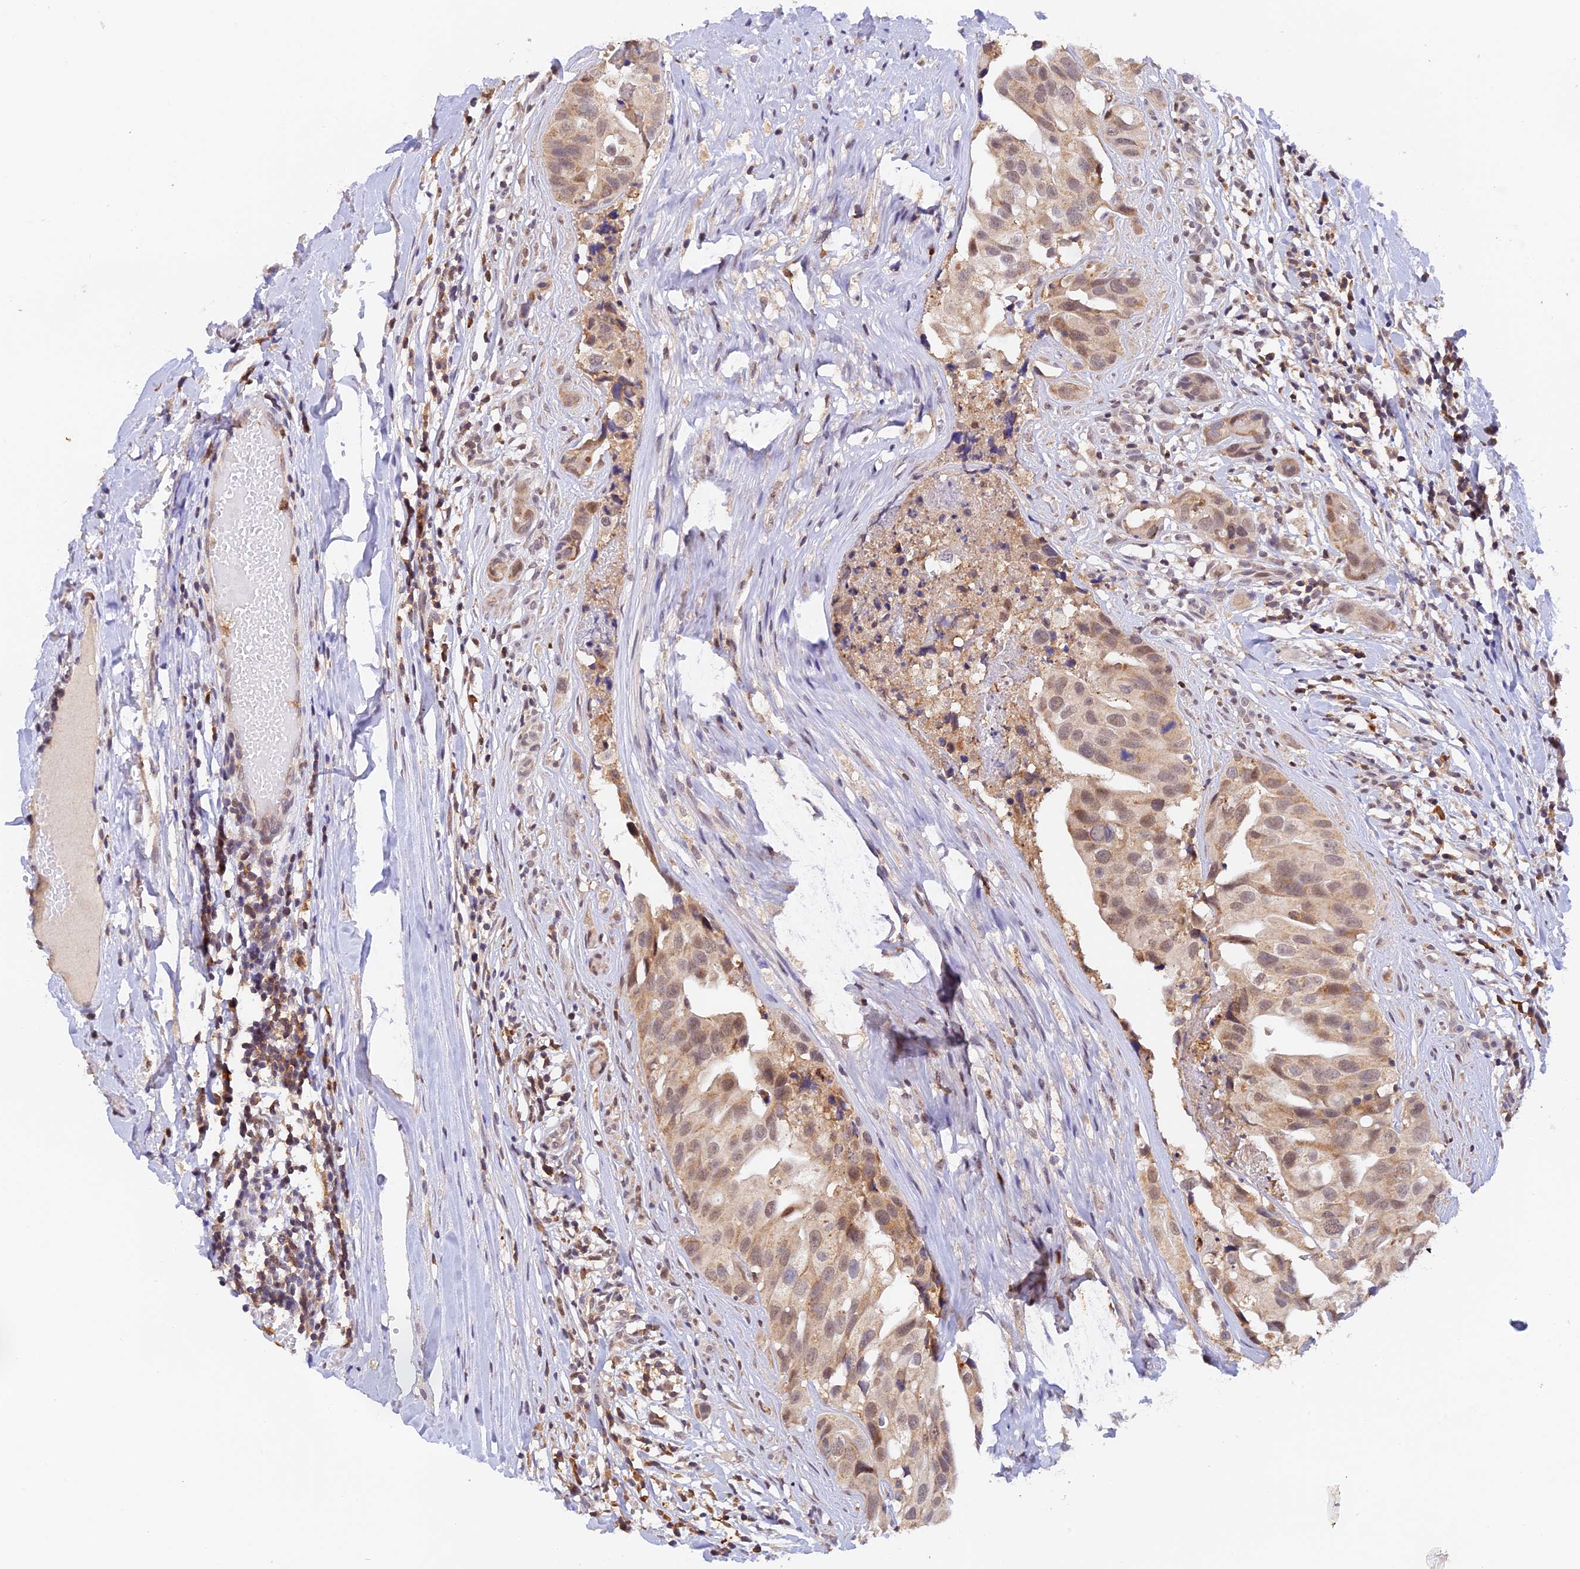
{"staining": {"intensity": "weak", "quantity": "25%-75%", "location": "cytoplasmic/membranous,nuclear"}, "tissue": "head and neck cancer", "cell_type": "Tumor cells", "image_type": "cancer", "snomed": [{"axis": "morphology", "description": "Adenocarcinoma, NOS"}, {"axis": "morphology", "description": "Adenocarcinoma, metastatic, NOS"}, {"axis": "topography", "description": "Head-Neck"}], "caption": "Human metastatic adenocarcinoma (head and neck) stained with a brown dye exhibits weak cytoplasmic/membranous and nuclear positive staining in approximately 25%-75% of tumor cells.", "gene": "PEX16", "patient": {"sex": "male", "age": 75}}